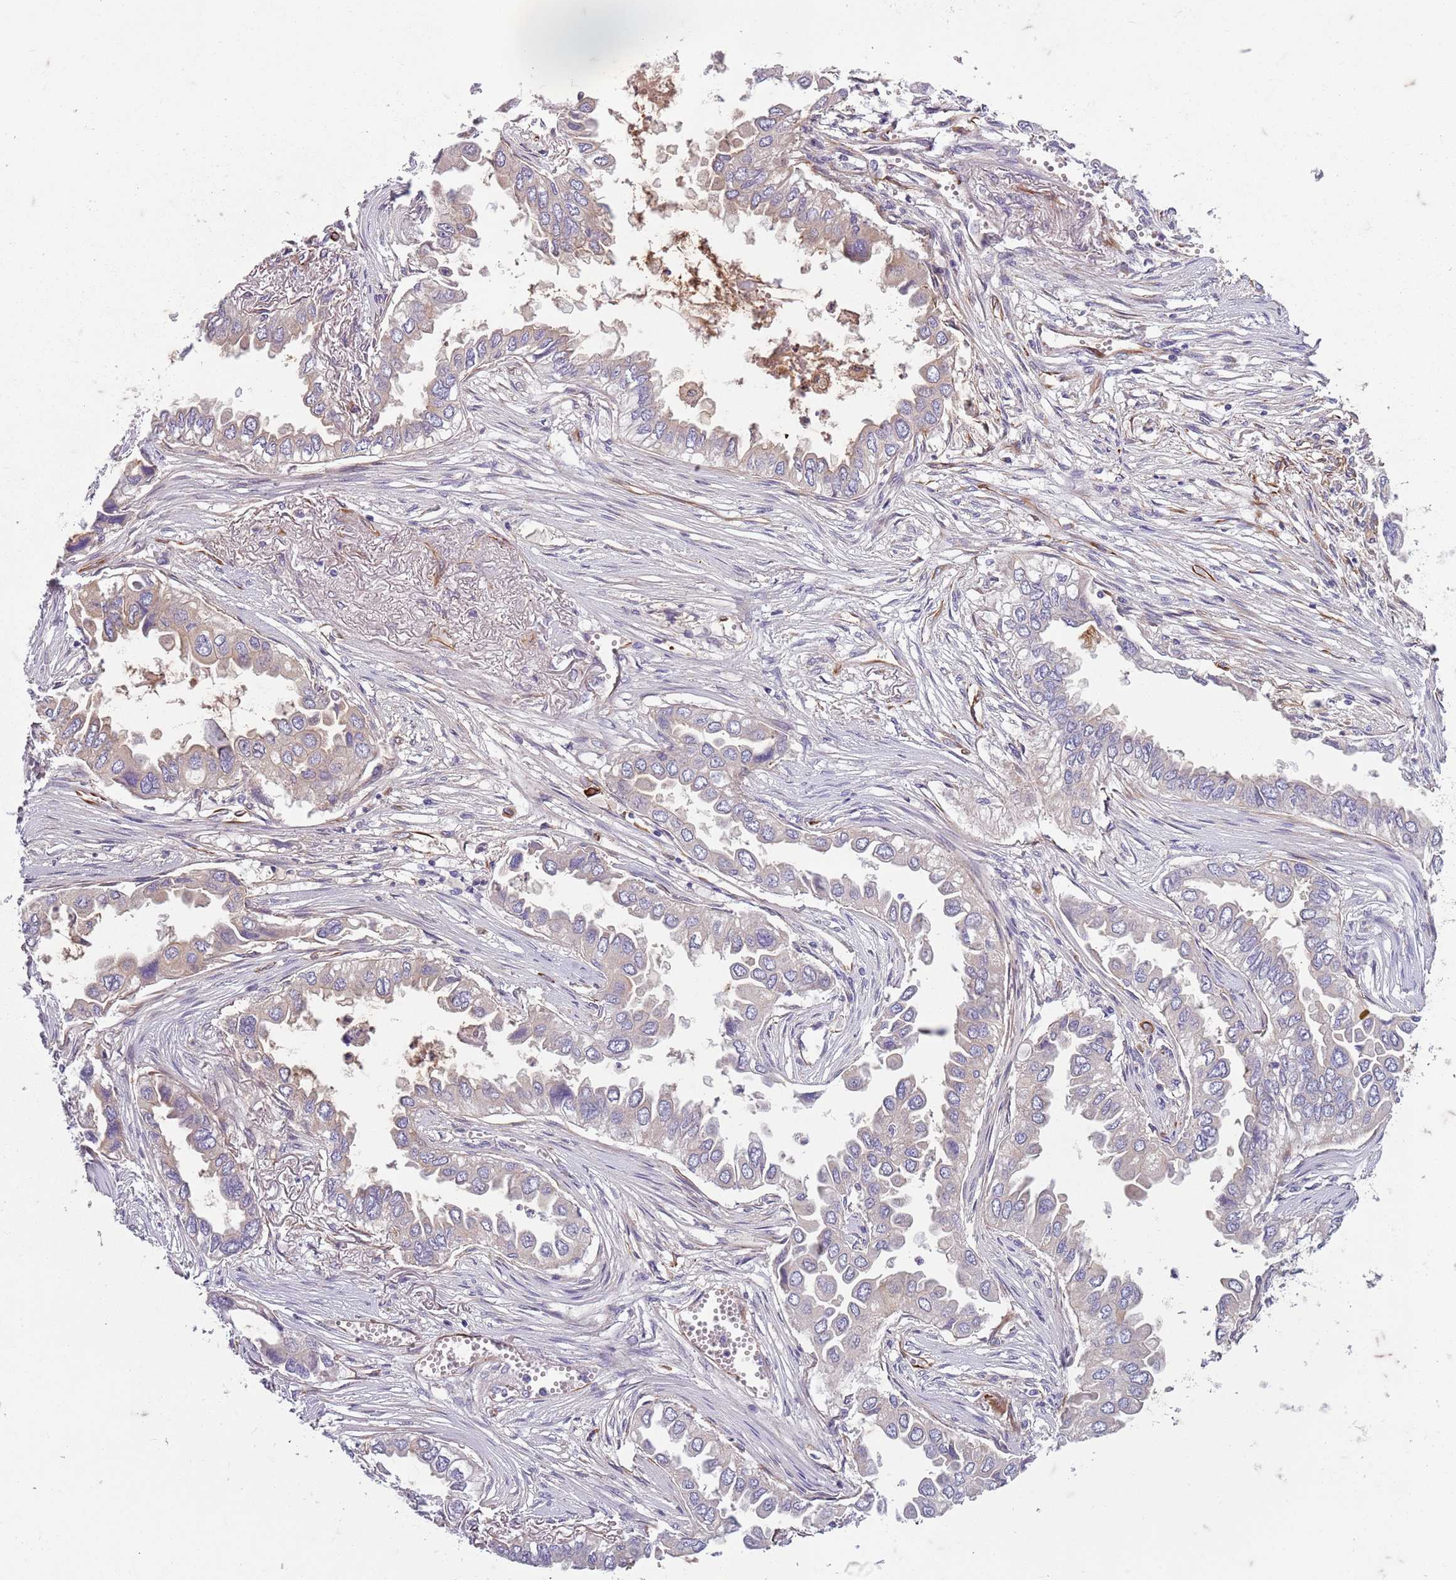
{"staining": {"intensity": "weak", "quantity": "<25%", "location": "cytoplasmic/membranous"}, "tissue": "lung cancer", "cell_type": "Tumor cells", "image_type": "cancer", "snomed": [{"axis": "morphology", "description": "Adenocarcinoma, NOS"}, {"axis": "topography", "description": "Lung"}], "caption": "An image of lung adenocarcinoma stained for a protein displays no brown staining in tumor cells.", "gene": "TAS2R38", "patient": {"sex": "female", "age": 76}}